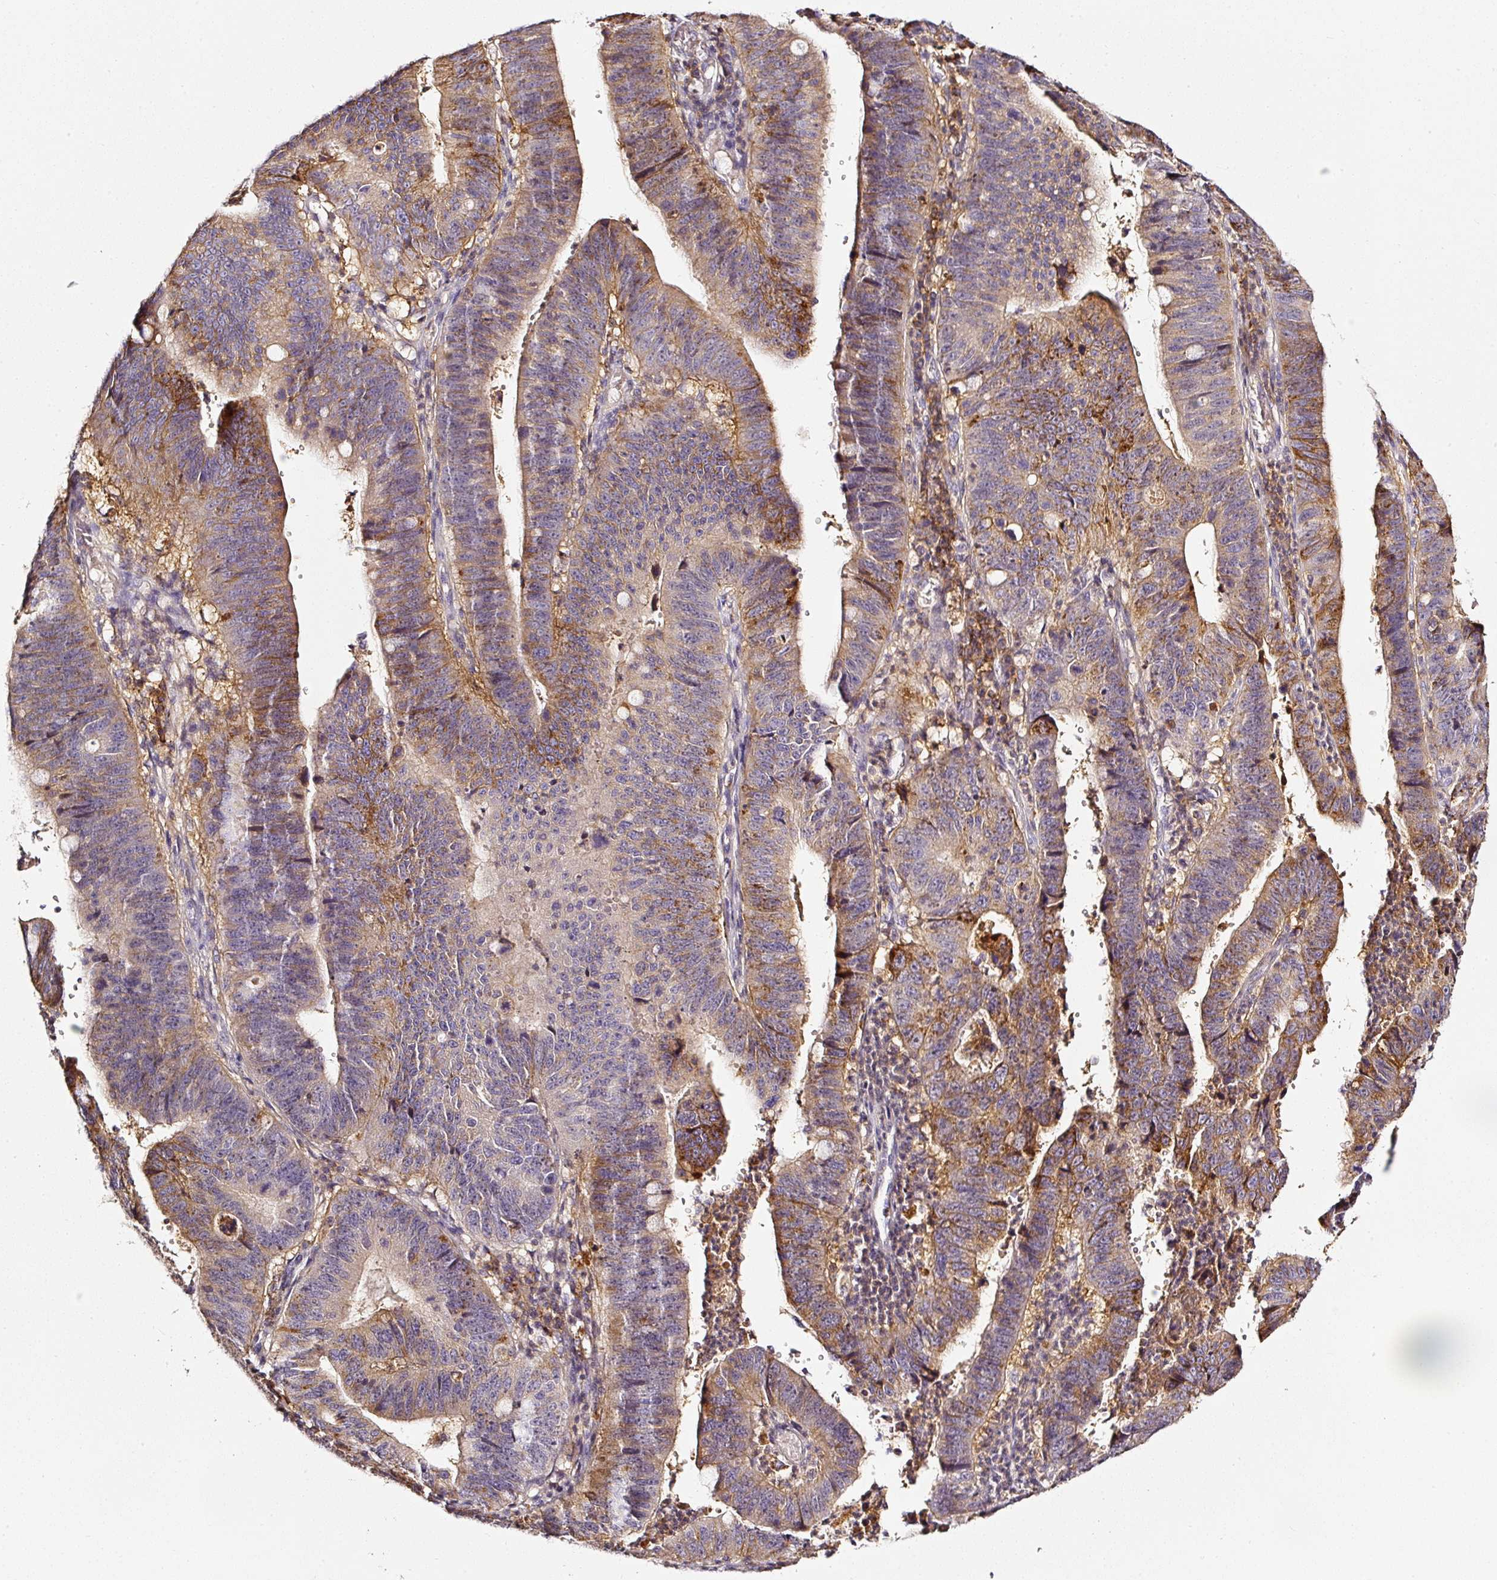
{"staining": {"intensity": "moderate", "quantity": "25%-75%", "location": "cytoplasmic/membranous"}, "tissue": "stomach cancer", "cell_type": "Tumor cells", "image_type": "cancer", "snomed": [{"axis": "morphology", "description": "Adenocarcinoma, NOS"}, {"axis": "topography", "description": "Stomach"}], "caption": "A histopathology image of stomach cancer (adenocarcinoma) stained for a protein shows moderate cytoplasmic/membranous brown staining in tumor cells.", "gene": "CD47", "patient": {"sex": "male", "age": 59}}